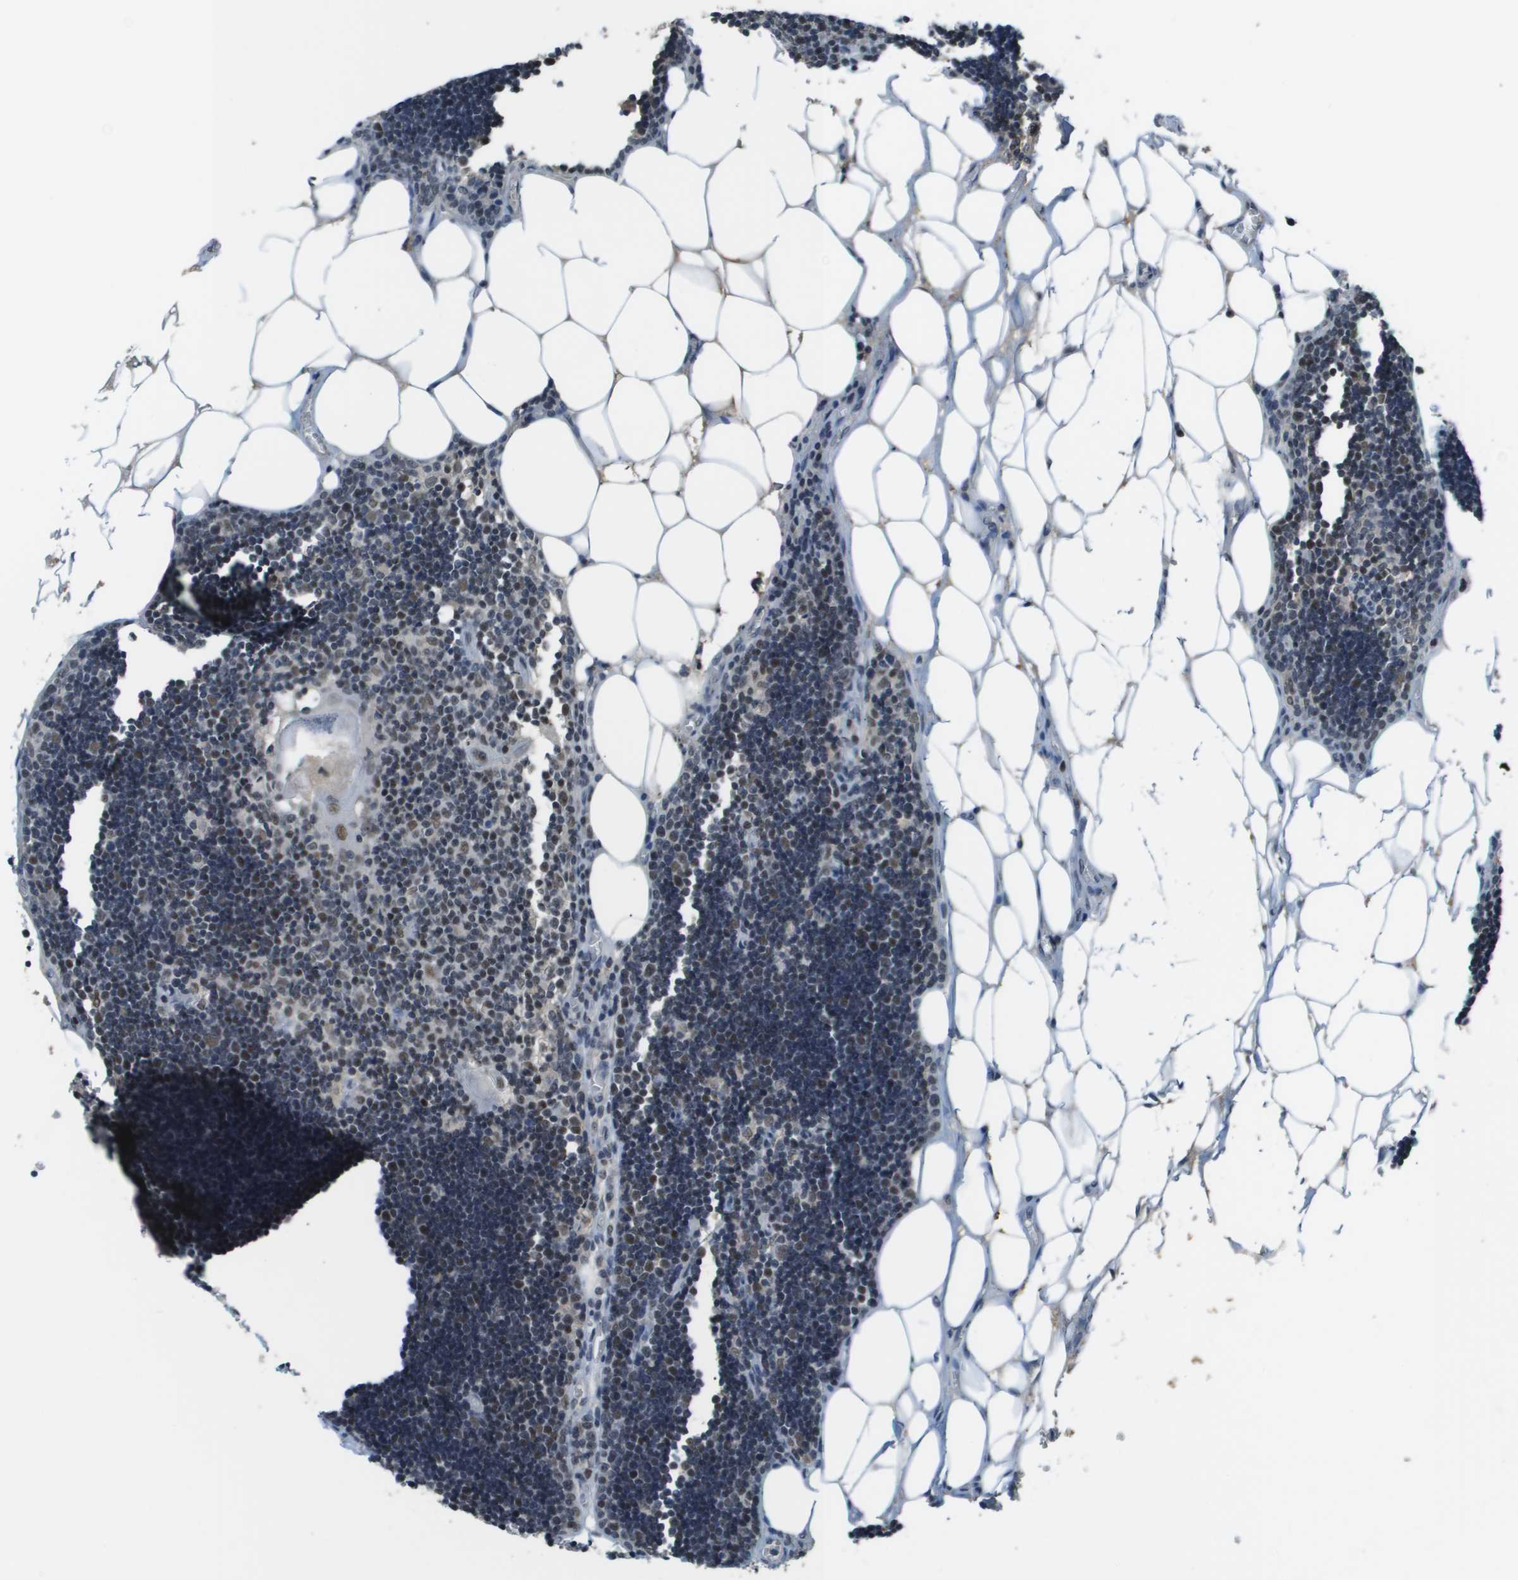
{"staining": {"intensity": "moderate", "quantity": "25%-75%", "location": "nuclear"}, "tissue": "lymph node", "cell_type": "Germinal center cells", "image_type": "normal", "snomed": [{"axis": "morphology", "description": "Normal tissue, NOS"}, {"axis": "topography", "description": "Lymph node"}], "caption": "The micrograph shows immunohistochemical staining of normal lymph node. There is moderate nuclear expression is present in approximately 25%-75% of germinal center cells.", "gene": "THRAP3", "patient": {"sex": "male", "age": 33}}